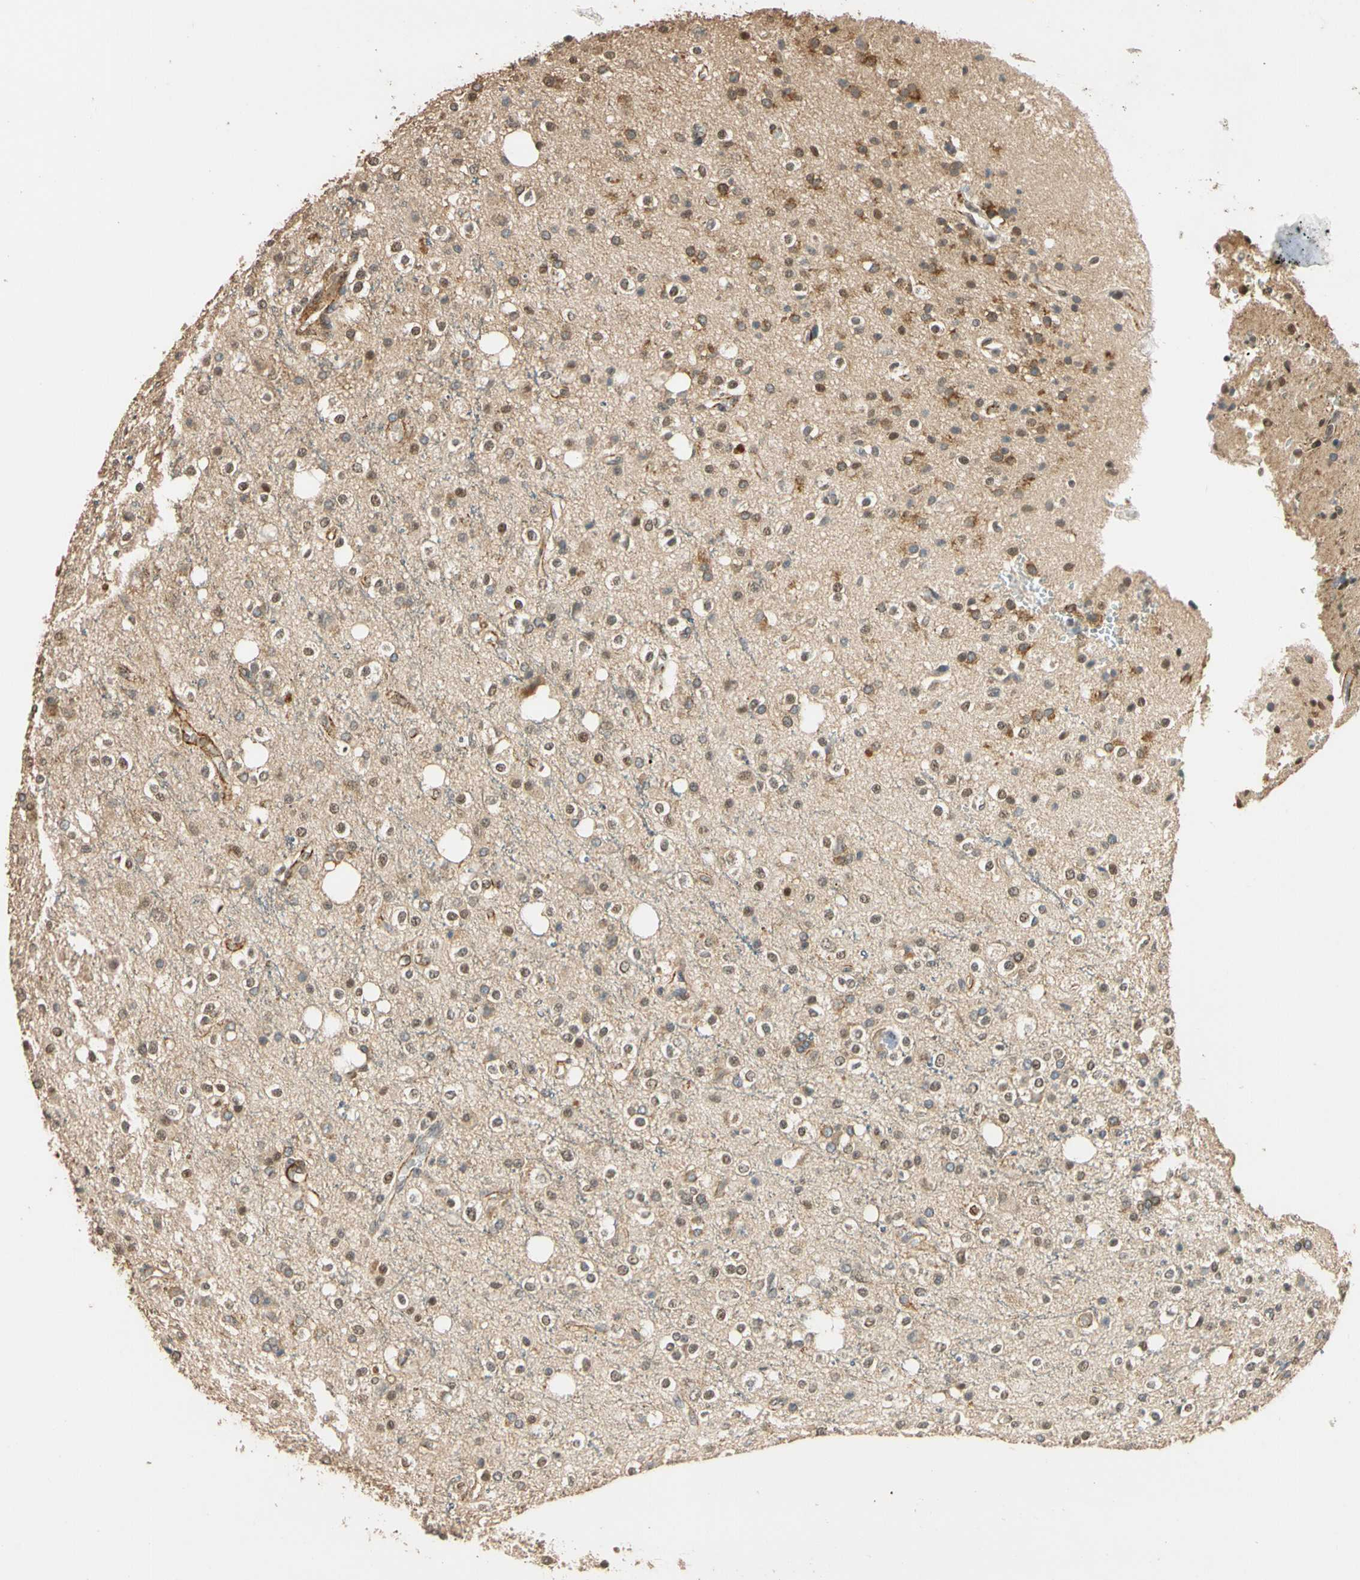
{"staining": {"intensity": "moderate", "quantity": "25%-75%", "location": "cytoplasmic/membranous"}, "tissue": "glioma", "cell_type": "Tumor cells", "image_type": "cancer", "snomed": [{"axis": "morphology", "description": "Glioma, malignant, High grade"}, {"axis": "topography", "description": "Brain"}], "caption": "Protein expression analysis of glioma shows moderate cytoplasmic/membranous staining in about 25%-75% of tumor cells.", "gene": "QSER1", "patient": {"sex": "male", "age": 47}}